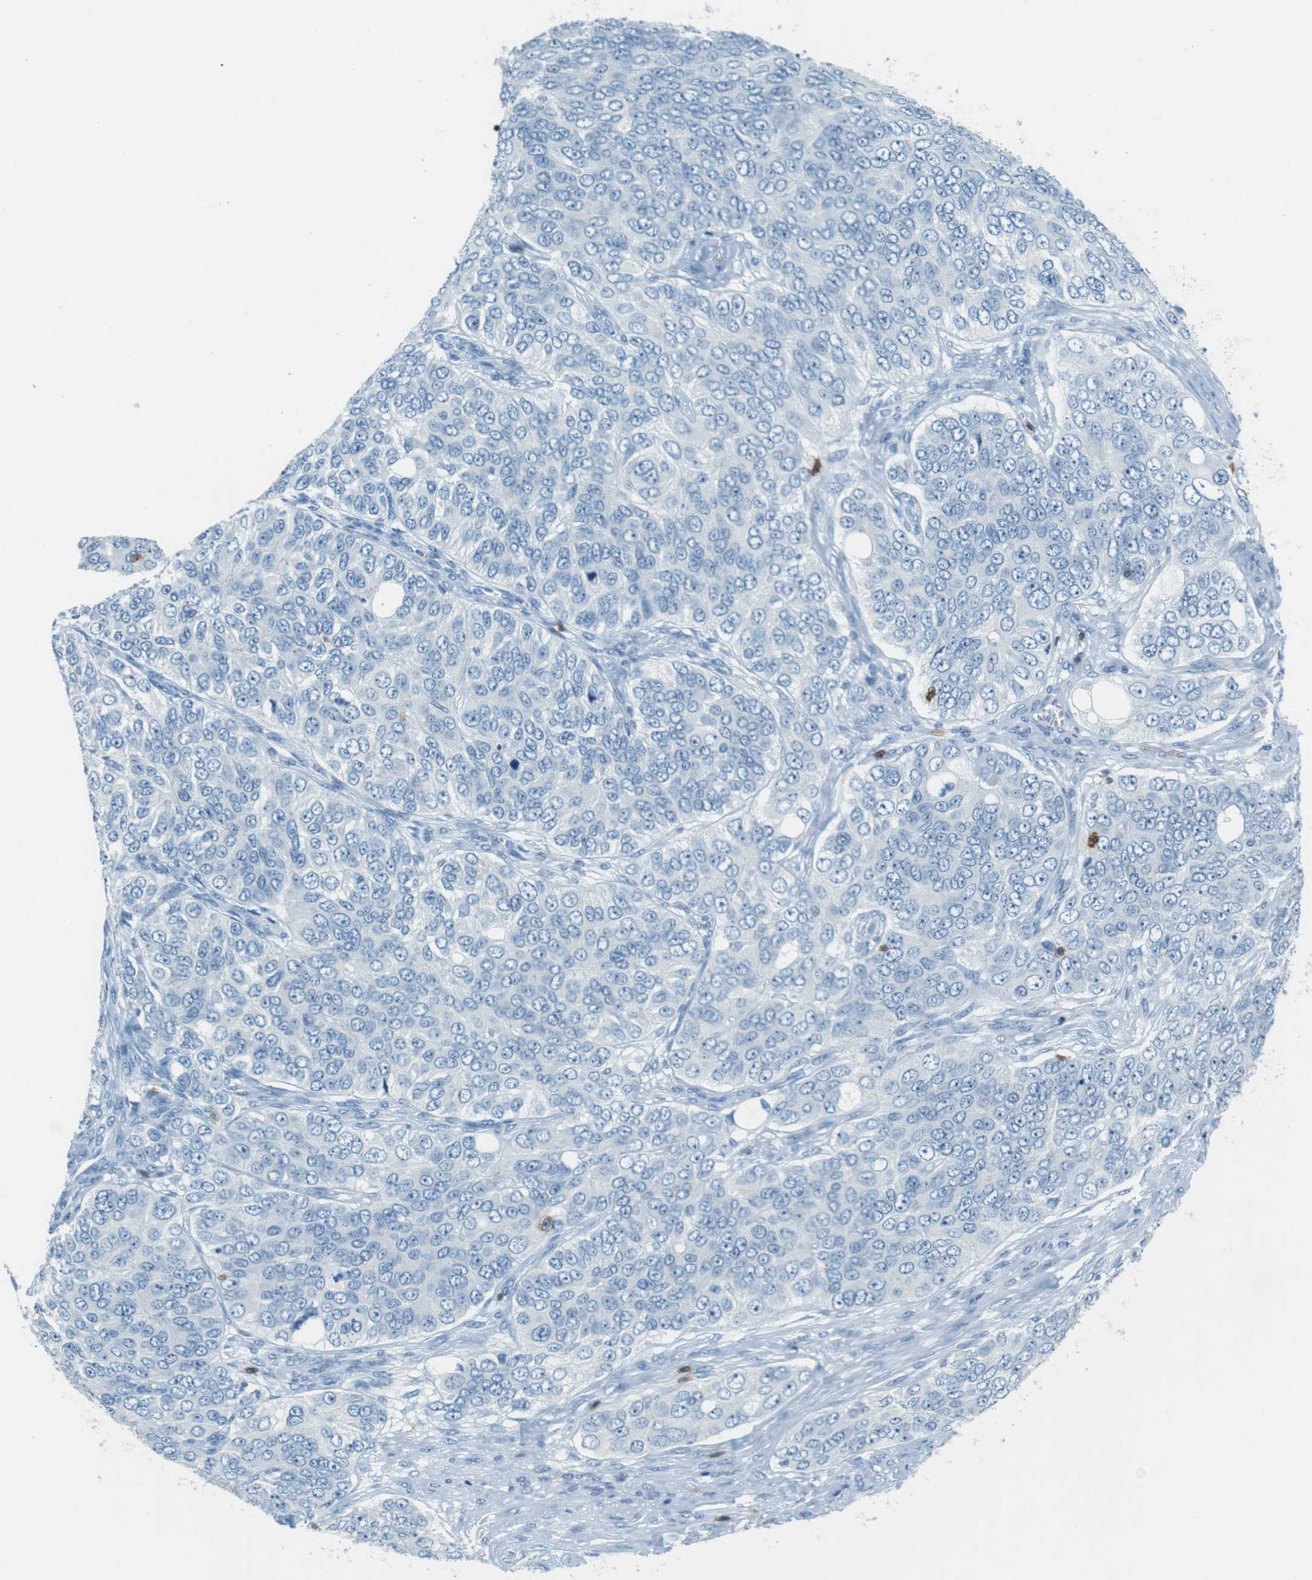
{"staining": {"intensity": "negative", "quantity": "none", "location": "none"}, "tissue": "ovarian cancer", "cell_type": "Tumor cells", "image_type": "cancer", "snomed": [{"axis": "morphology", "description": "Carcinoma, endometroid"}, {"axis": "topography", "description": "Ovary"}], "caption": "IHC histopathology image of human endometroid carcinoma (ovarian) stained for a protein (brown), which reveals no positivity in tumor cells.", "gene": "LAT", "patient": {"sex": "female", "age": 51}}